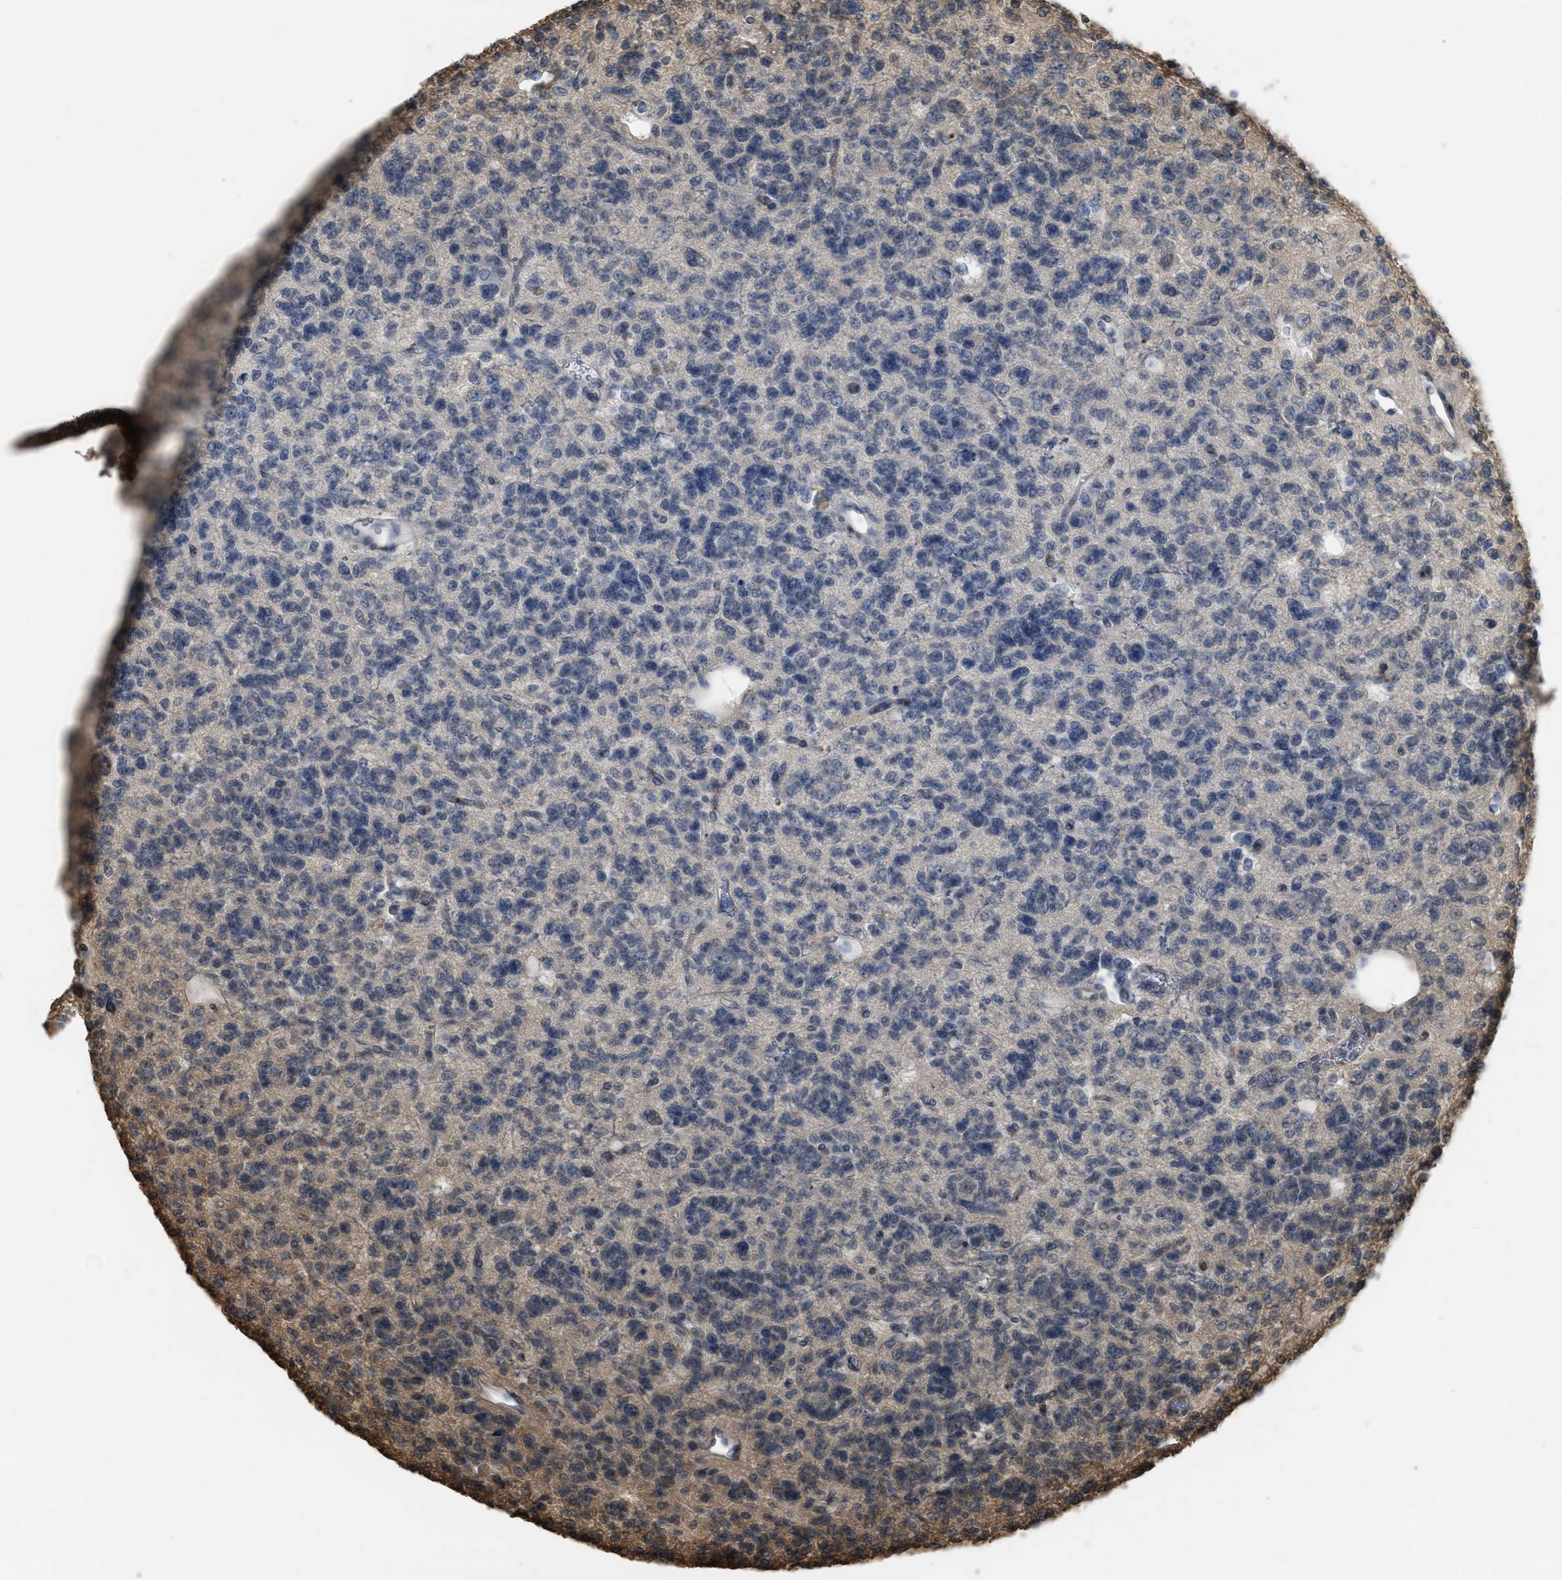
{"staining": {"intensity": "negative", "quantity": "none", "location": "none"}, "tissue": "glioma", "cell_type": "Tumor cells", "image_type": "cancer", "snomed": [{"axis": "morphology", "description": "Glioma, malignant, Low grade"}, {"axis": "topography", "description": "Brain"}], "caption": "A high-resolution histopathology image shows immunohistochemistry staining of glioma, which displays no significant expression in tumor cells.", "gene": "ARHGDIA", "patient": {"sex": "male", "age": 38}}